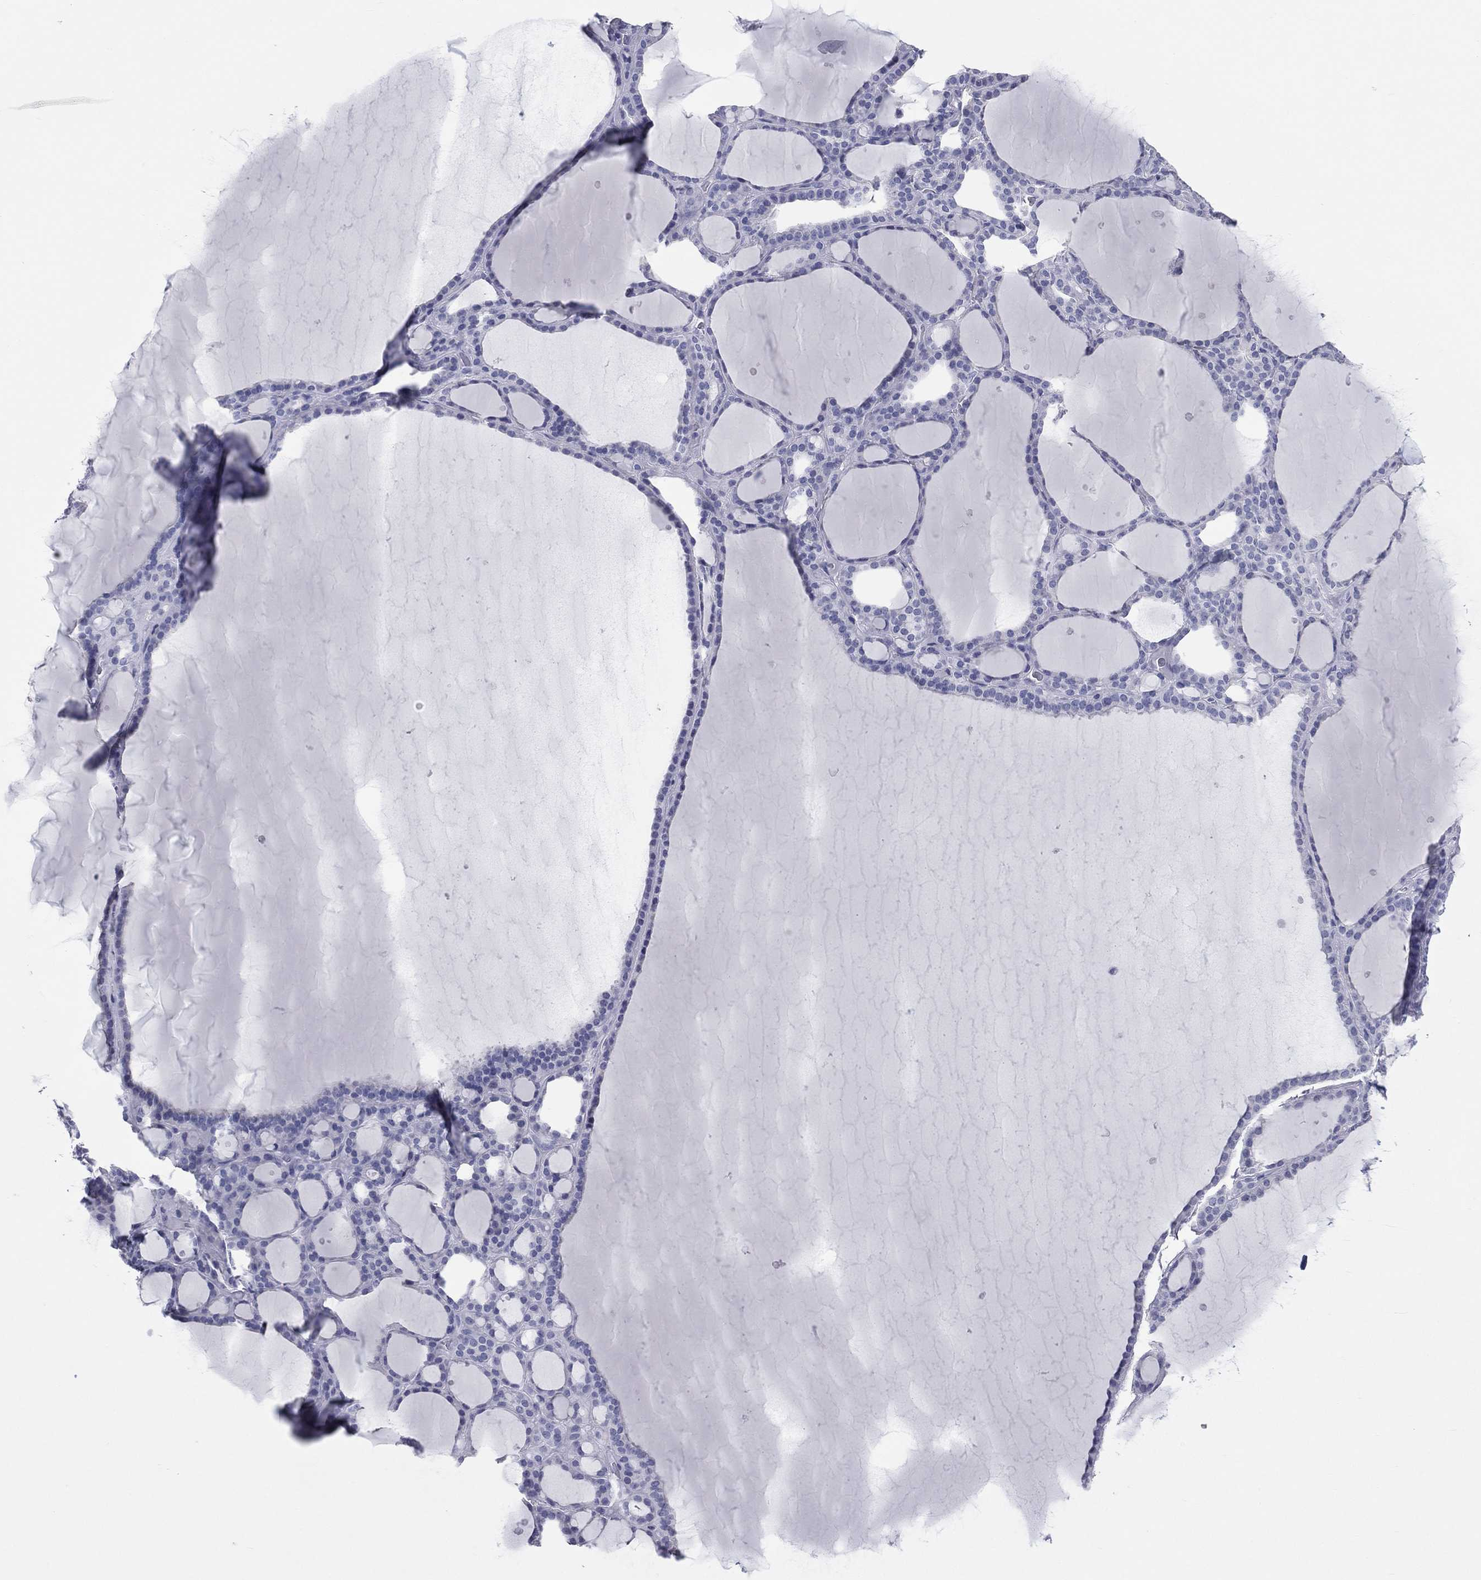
{"staining": {"intensity": "negative", "quantity": "none", "location": "none"}, "tissue": "thyroid gland", "cell_type": "Glandular cells", "image_type": "normal", "snomed": [{"axis": "morphology", "description": "Normal tissue, NOS"}, {"axis": "topography", "description": "Thyroid gland"}], "caption": "A high-resolution histopathology image shows immunohistochemistry staining of benign thyroid gland, which demonstrates no significant staining in glandular cells. (Immunohistochemistry, brightfield microscopy, high magnification).", "gene": "MLN", "patient": {"sex": "male", "age": 63}}